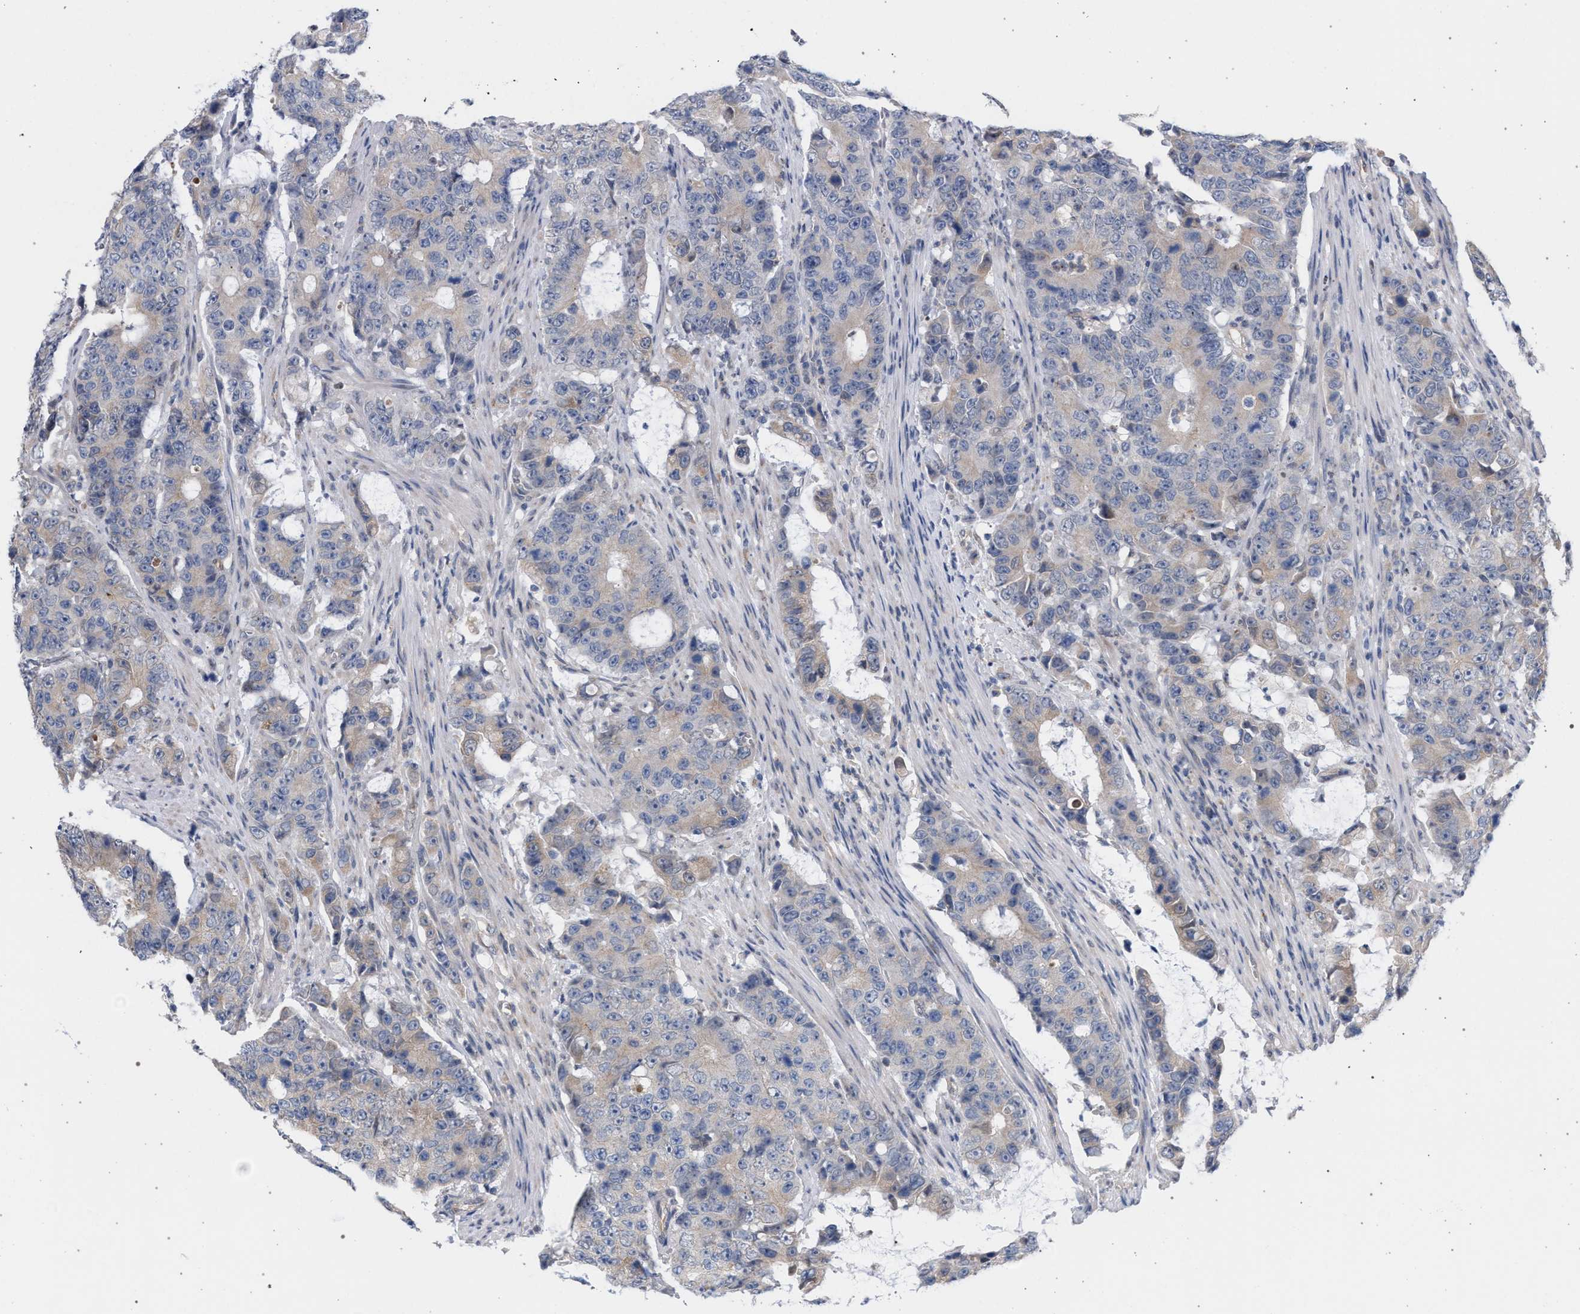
{"staining": {"intensity": "negative", "quantity": "none", "location": "none"}, "tissue": "colorectal cancer", "cell_type": "Tumor cells", "image_type": "cancer", "snomed": [{"axis": "morphology", "description": "Adenocarcinoma, NOS"}, {"axis": "topography", "description": "Colon"}], "caption": "Immunohistochemistry image of neoplastic tissue: colorectal cancer stained with DAB displays no significant protein staining in tumor cells.", "gene": "ARPC5L", "patient": {"sex": "female", "age": 86}}